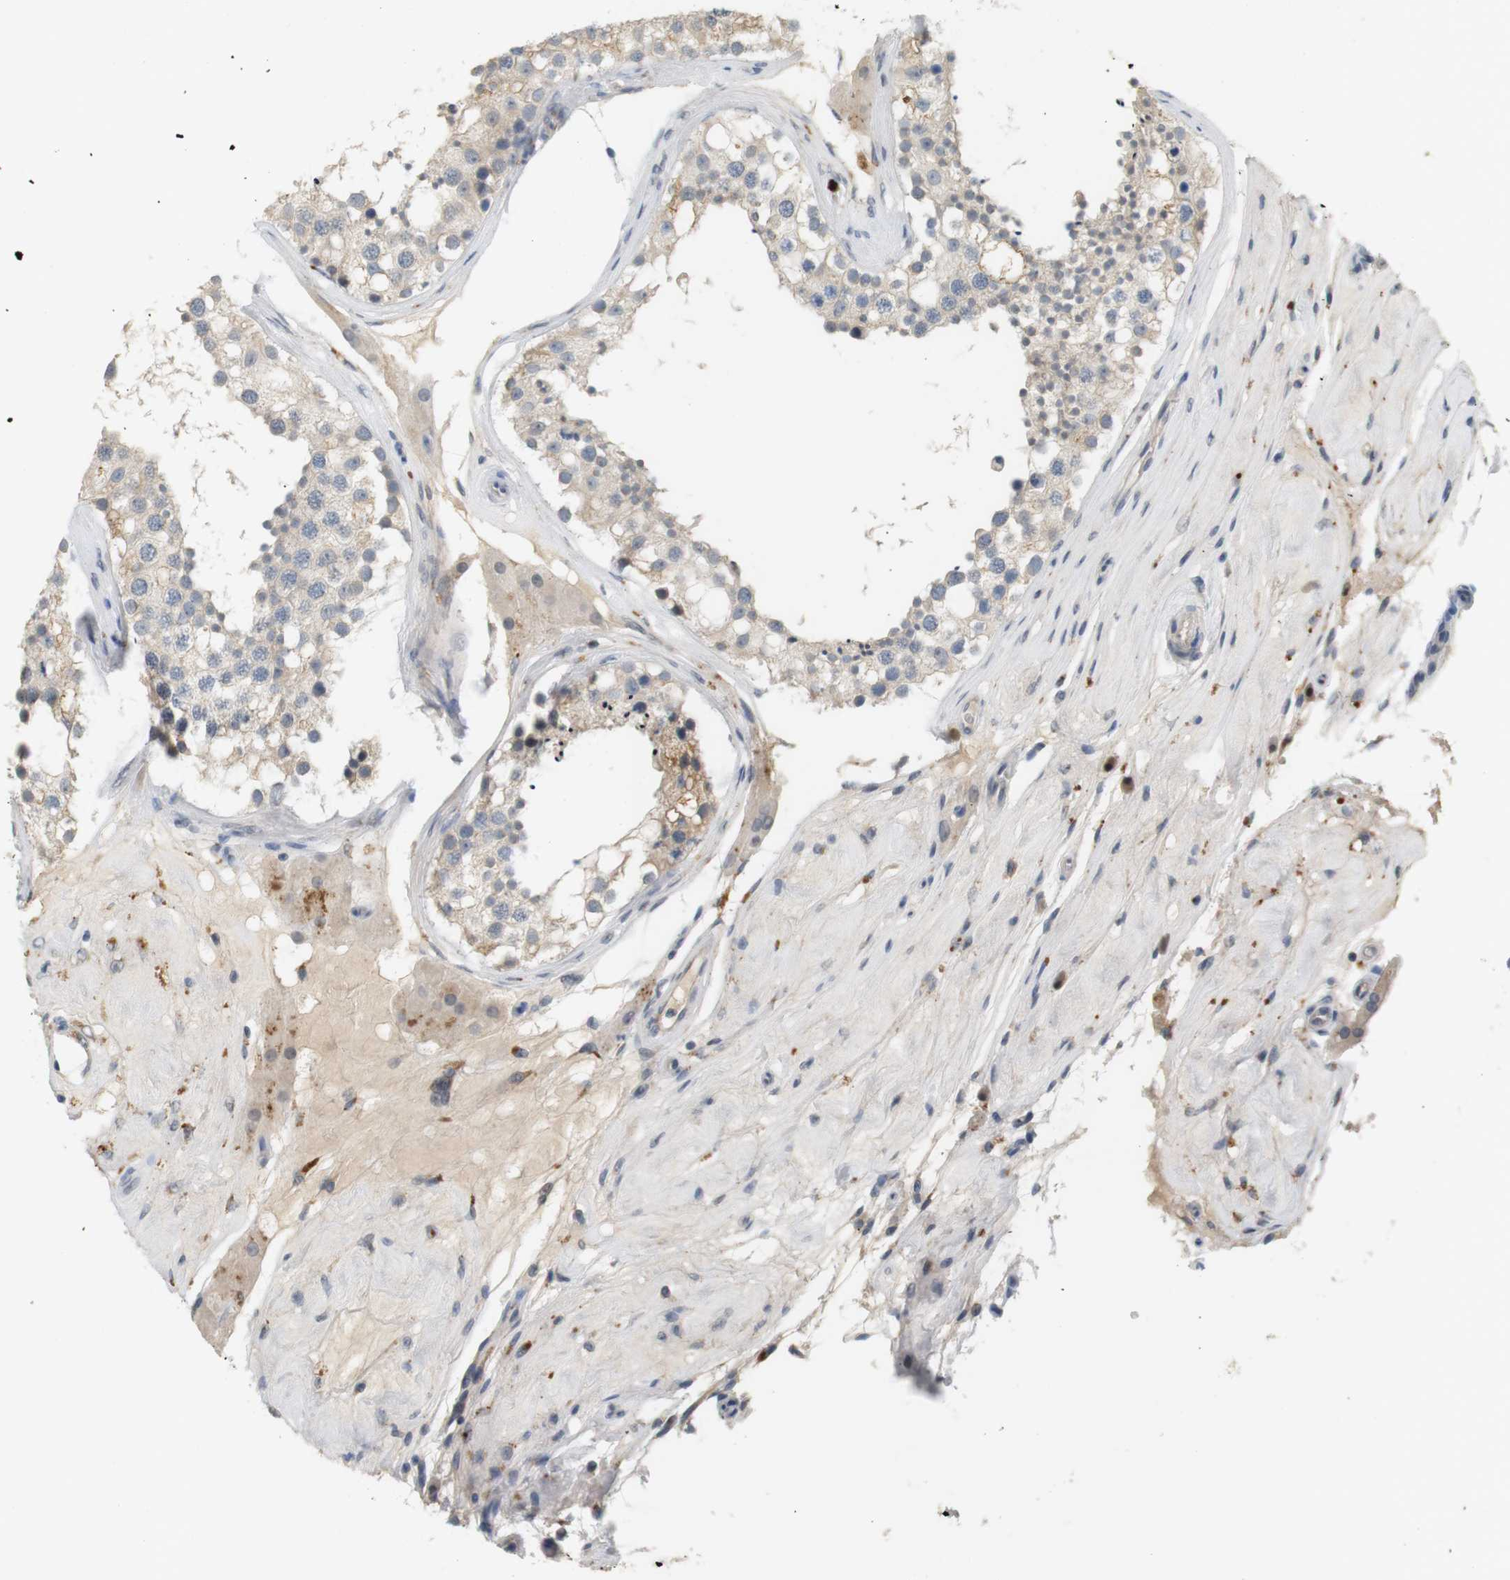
{"staining": {"intensity": "weak", "quantity": "25%-75%", "location": "cytoplasmic/membranous"}, "tissue": "testis", "cell_type": "Cells in seminiferous ducts", "image_type": "normal", "snomed": [{"axis": "morphology", "description": "Normal tissue, NOS"}, {"axis": "topography", "description": "Testis"}], "caption": "Cells in seminiferous ducts show low levels of weak cytoplasmic/membranous staining in about 25%-75% of cells in benign testis.", "gene": "CREB3L2", "patient": {"sex": "male", "age": 68}}